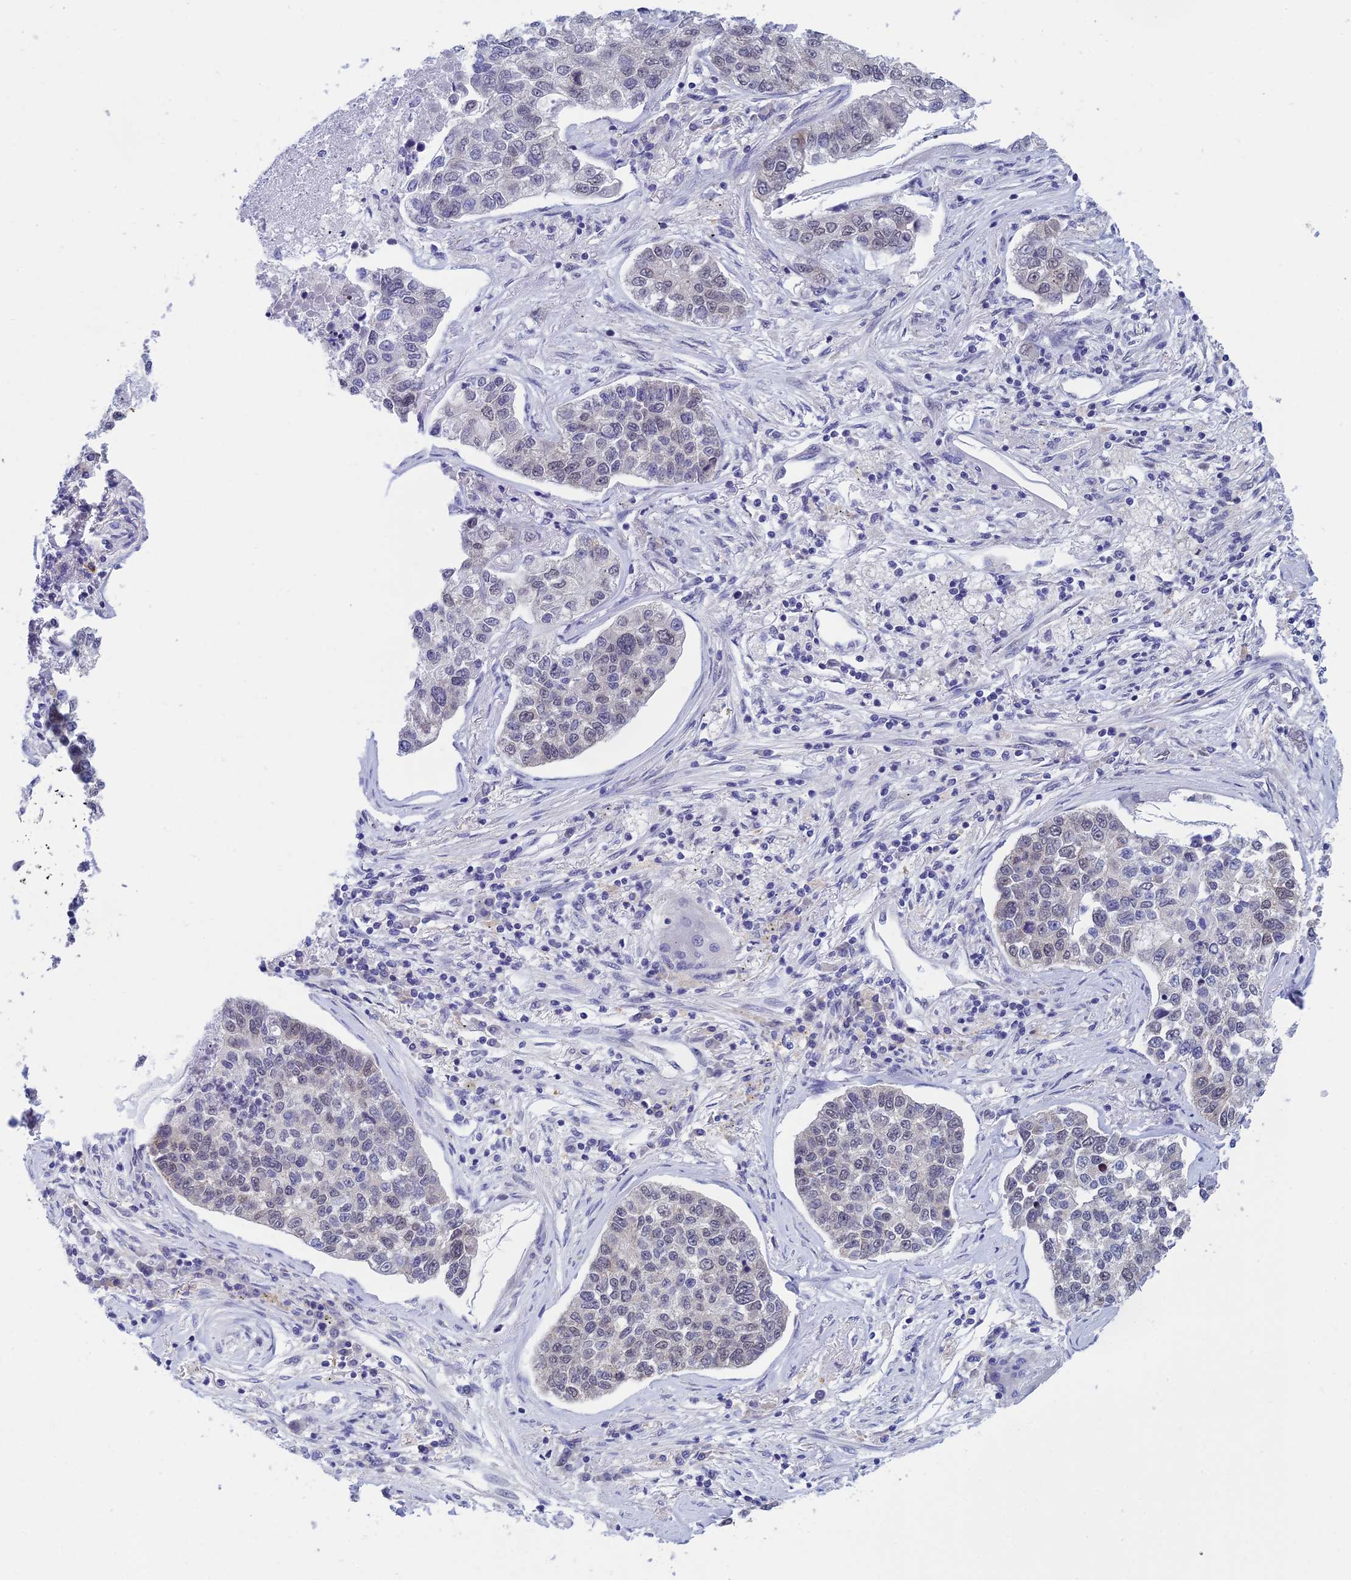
{"staining": {"intensity": "negative", "quantity": "none", "location": "none"}, "tissue": "lung cancer", "cell_type": "Tumor cells", "image_type": "cancer", "snomed": [{"axis": "morphology", "description": "Adenocarcinoma, NOS"}, {"axis": "topography", "description": "Lung"}], "caption": "Tumor cells show no significant protein expression in lung adenocarcinoma. The staining is performed using DAB (3,3'-diaminobenzidine) brown chromogen with nuclei counter-stained in using hematoxylin.", "gene": "NABP2", "patient": {"sex": "male", "age": 49}}